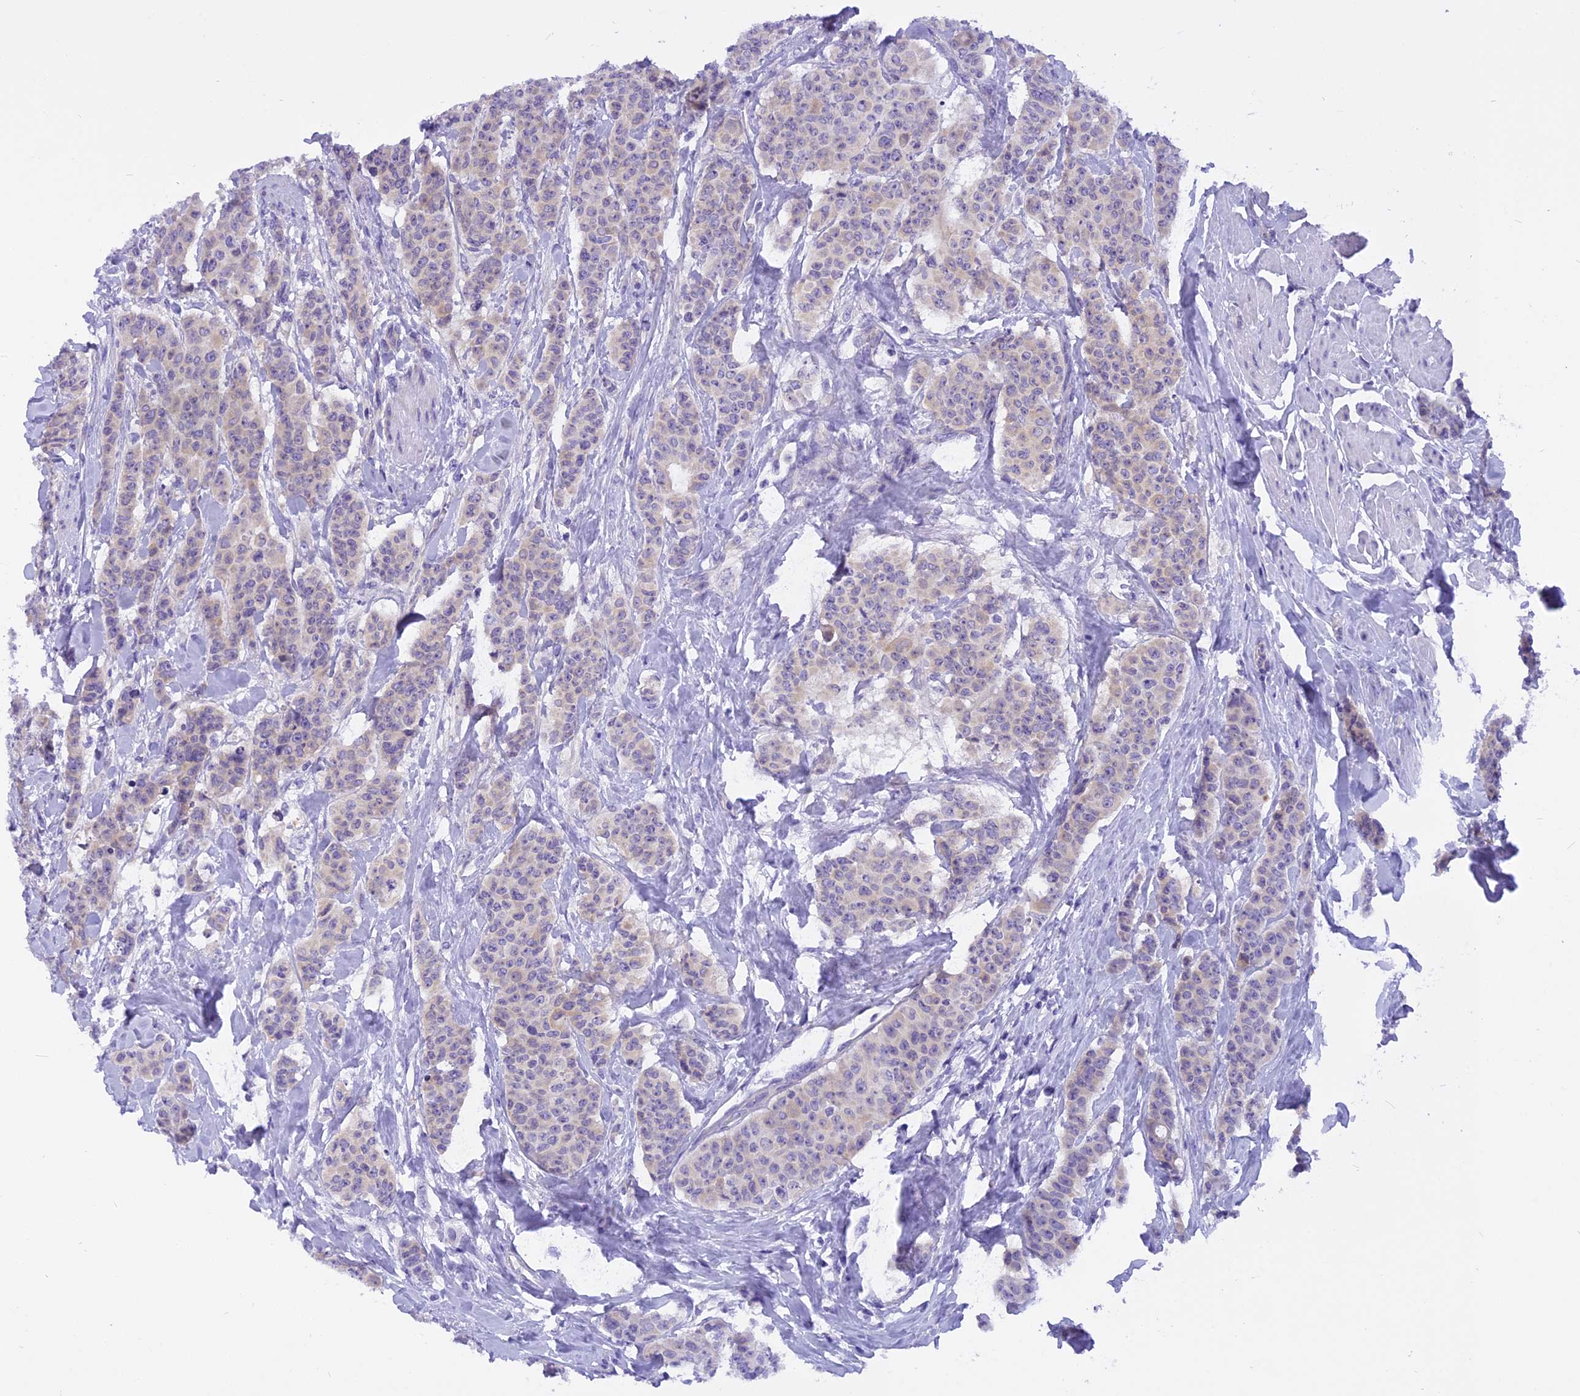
{"staining": {"intensity": "negative", "quantity": "none", "location": "none"}, "tissue": "breast cancer", "cell_type": "Tumor cells", "image_type": "cancer", "snomed": [{"axis": "morphology", "description": "Duct carcinoma"}, {"axis": "topography", "description": "Breast"}], "caption": "There is no significant staining in tumor cells of breast invasive ductal carcinoma.", "gene": "TRIM3", "patient": {"sex": "female", "age": 40}}